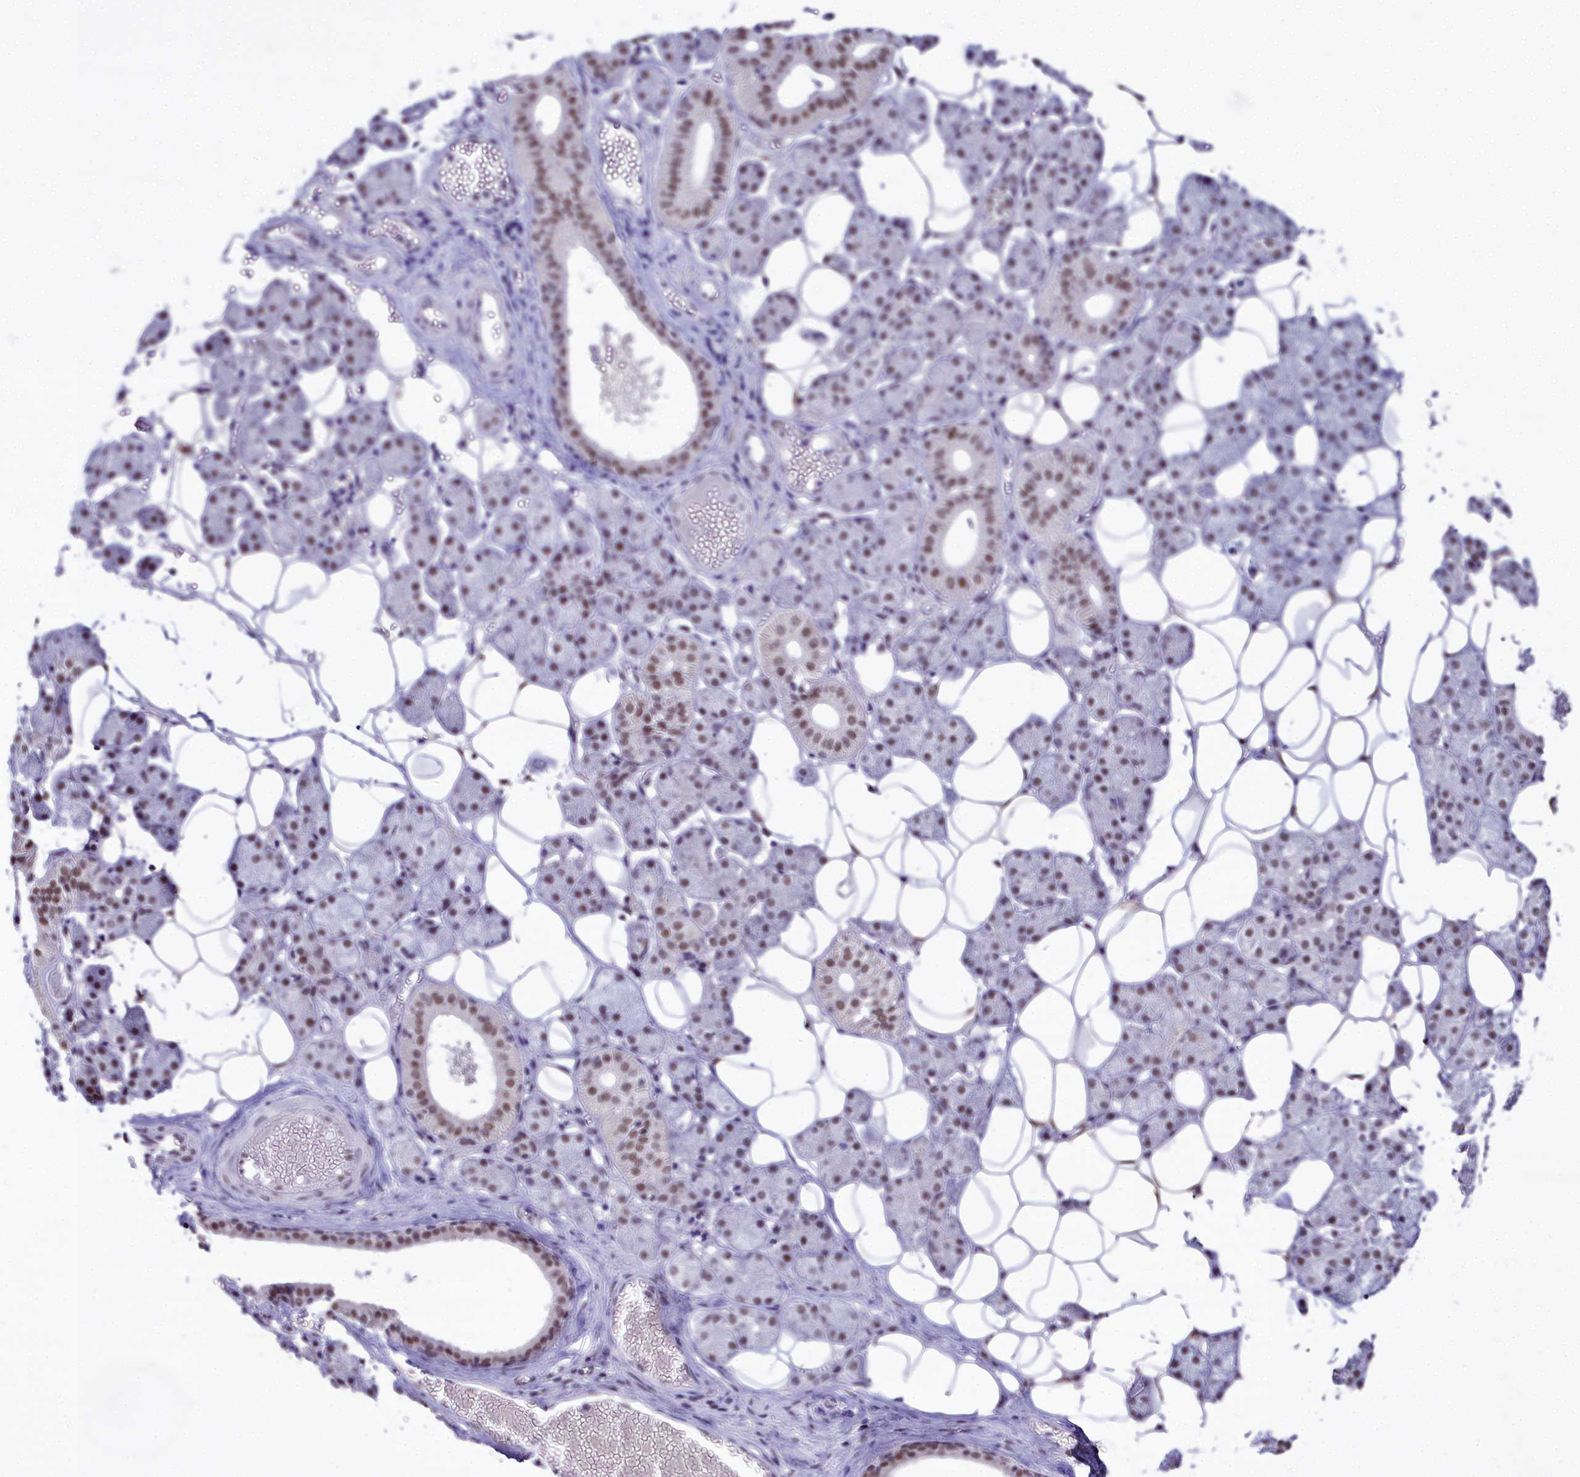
{"staining": {"intensity": "moderate", "quantity": ">75%", "location": "nuclear"}, "tissue": "salivary gland", "cell_type": "Glandular cells", "image_type": "normal", "snomed": [{"axis": "morphology", "description": "Normal tissue, NOS"}, {"axis": "topography", "description": "Salivary gland"}], "caption": "Salivary gland stained for a protein (brown) exhibits moderate nuclear positive staining in approximately >75% of glandular cells.", "gene": "RBM12", "patient": {"sex": "female", "age": 33}}